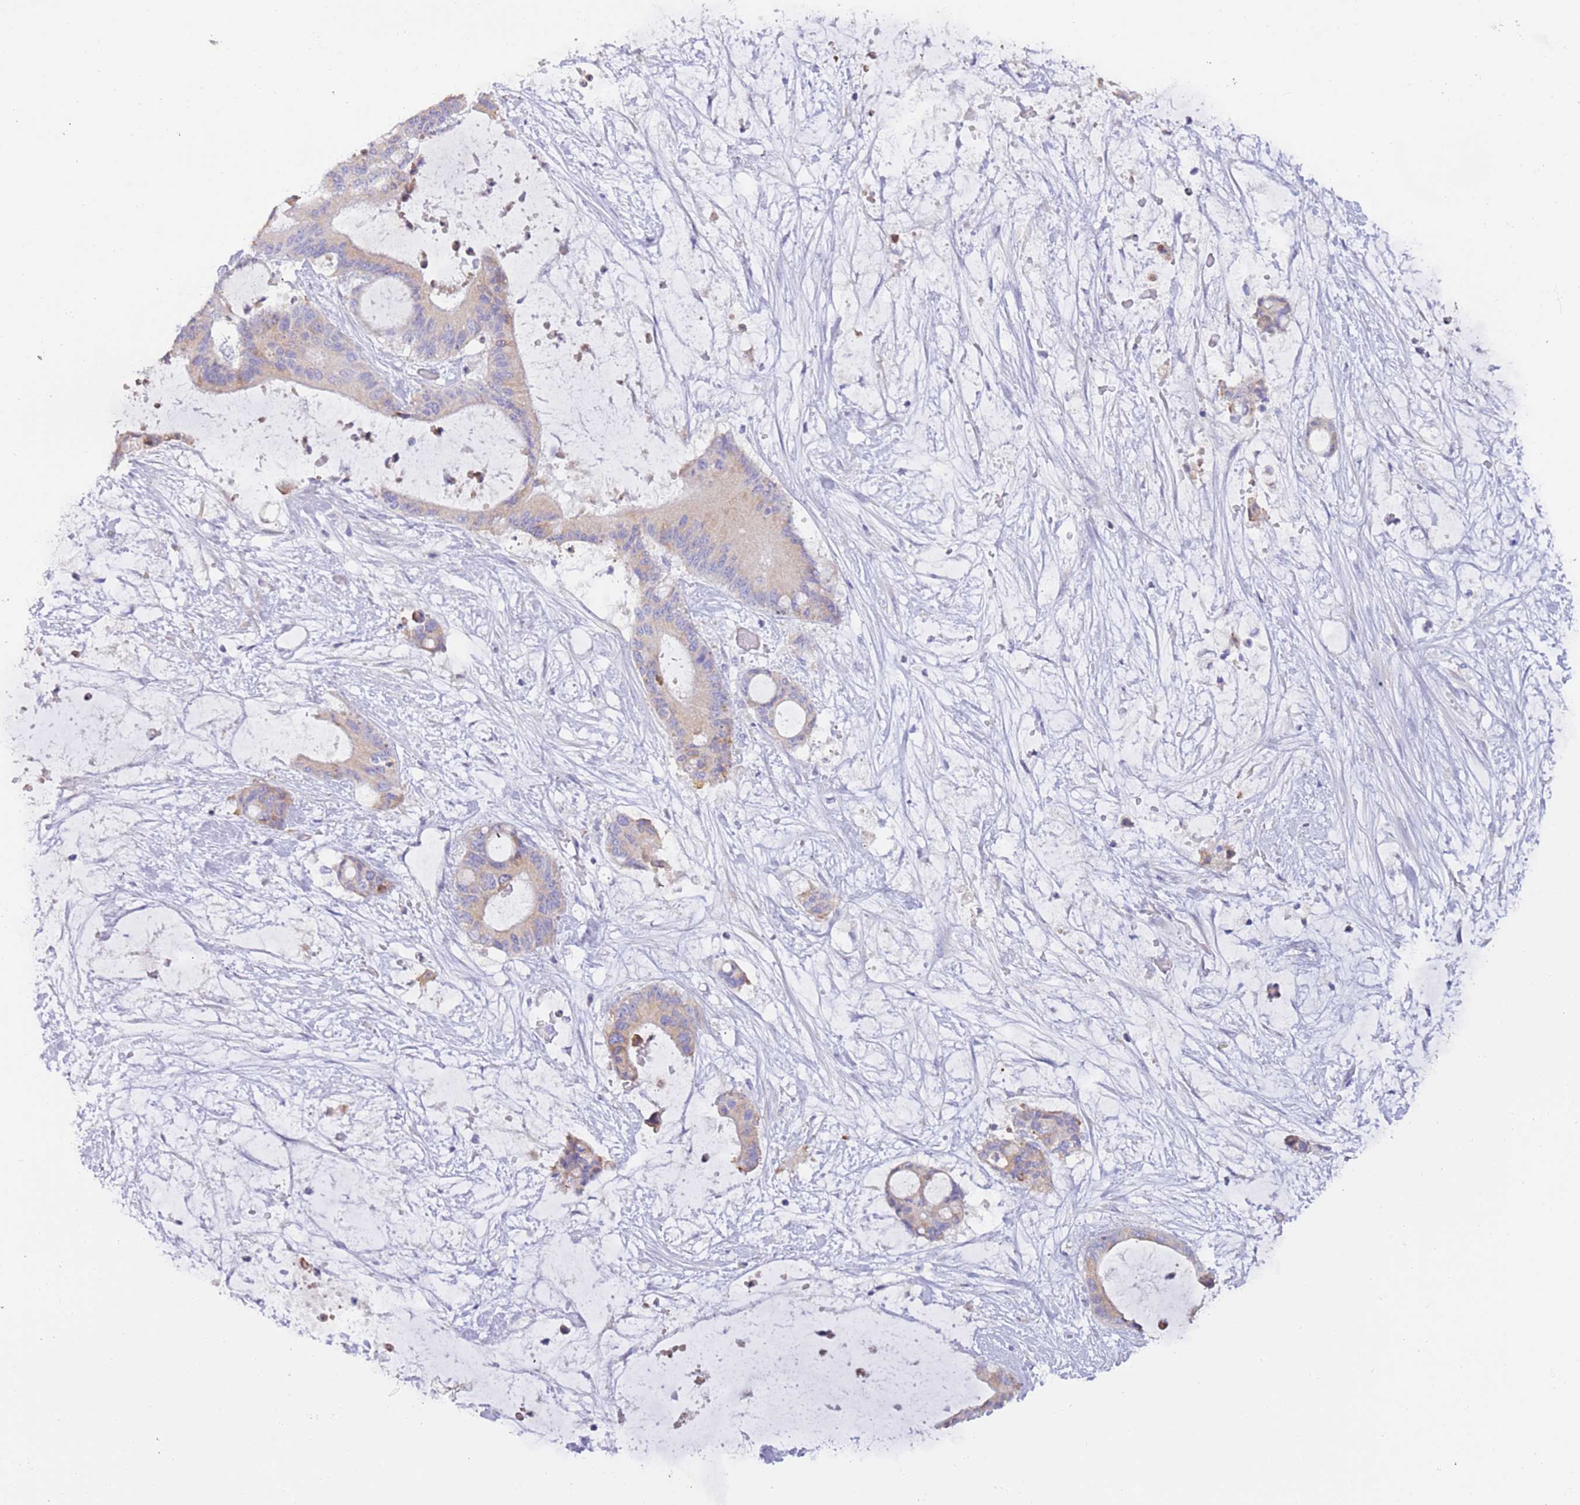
{"staining": {"intensity": "negative", "quantity": "none", "location": "none"}, "tissue": "liver cancer", "cell_type": "Tumor cells", "image_type": "cancer", "snomed": [{"axis": "morphology", "description": "Normal tissue, NOS"}, {"axis": "morphology", "description": "Cholangiocarcinoma"}, {"axis": "topography", "description": "Liver"}, {"axis": "topography", "description": "Peripheral nerve tissue"}], "caption": "A histopathology image of liver cholangiocarcinoma stained for a protein displays no brown staining in tumor cells. (DAB immunohistochemistry, high magnification).", "gene": "CCDC149", "patient": {"sex": "female", "age": 73}}